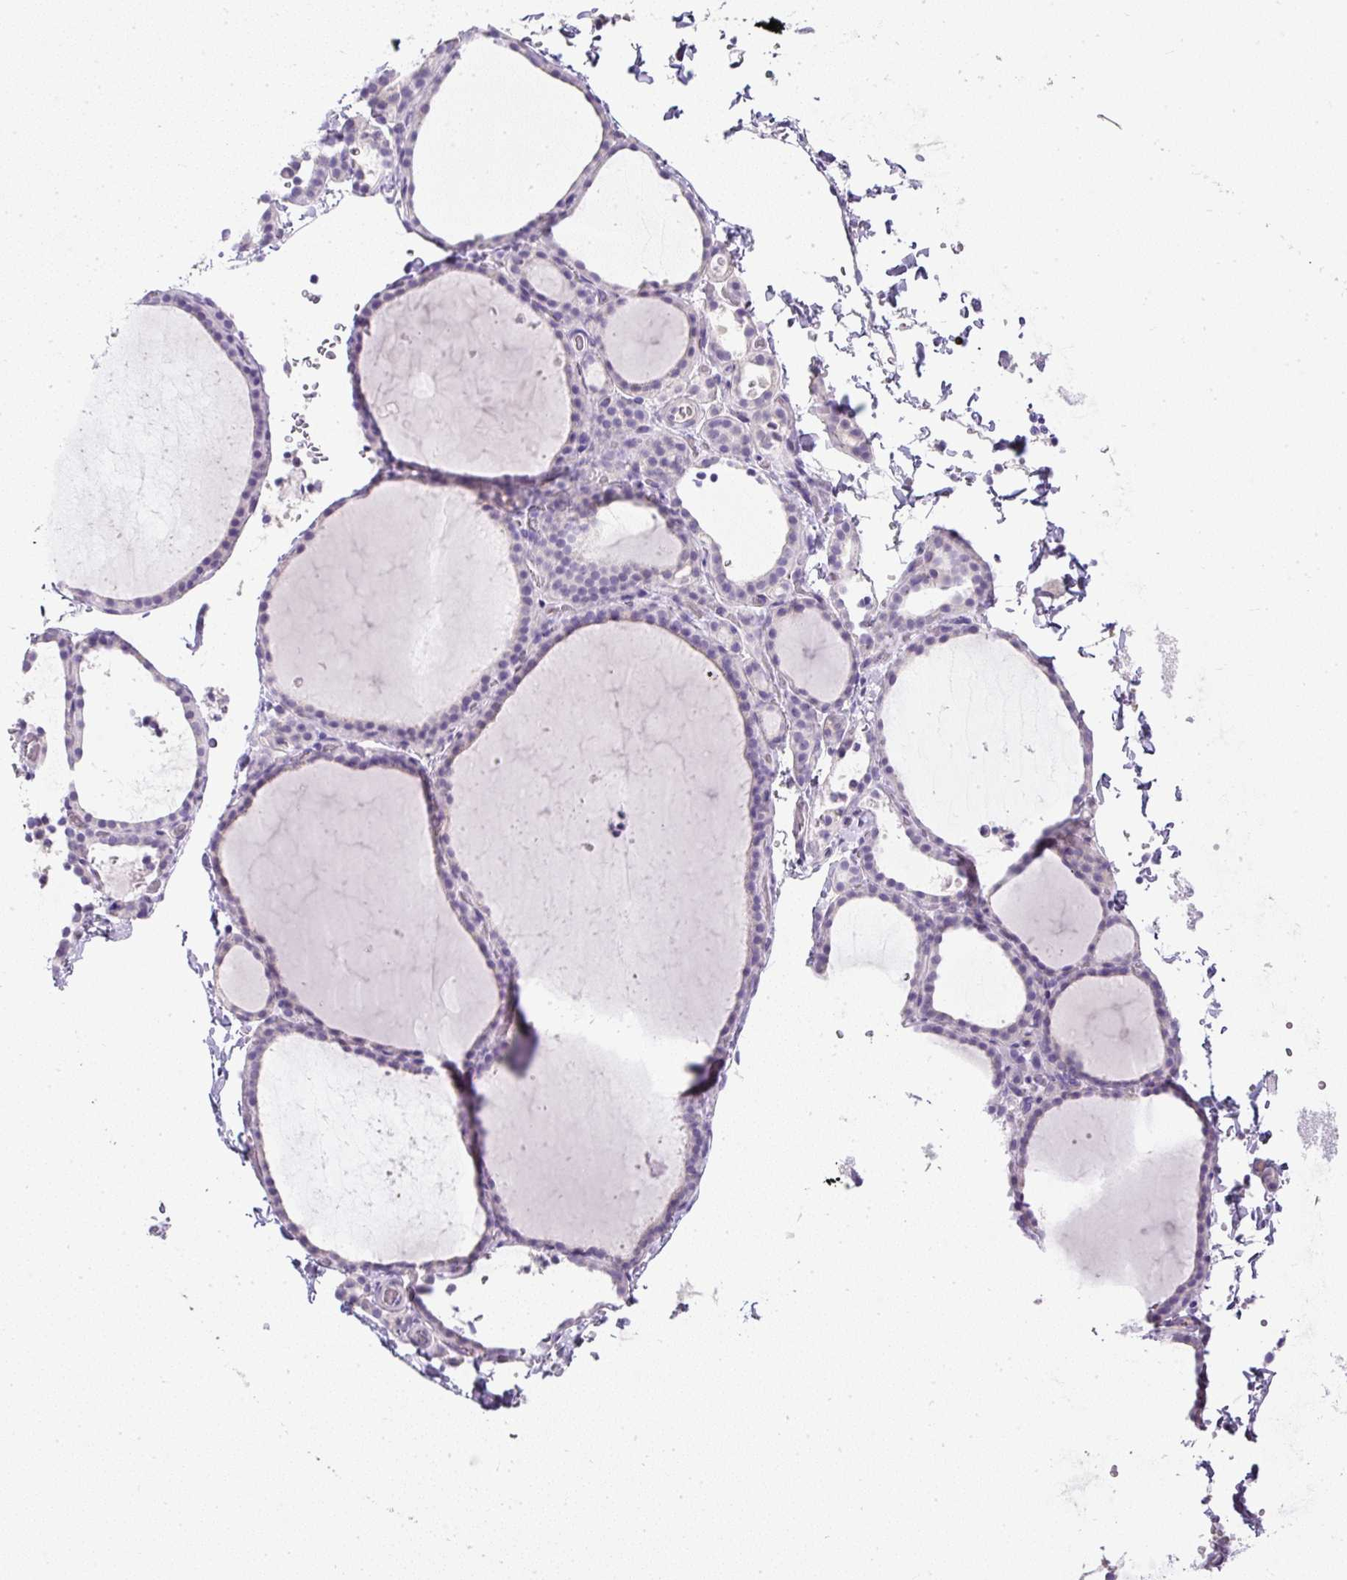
{"staining": {"intensity": "negative", "quantity": "none", "location": "none"}, "tissue": "thyroid gland", "cell_type": "Glandular cells", "image_type": "normal", "snomed": [{"axis": "morphology", "description": "Normal tissue, NOS"}, {"axis": "topography", "description": "Thyroid gland"}], "caption": "Glandular cells are negative for brown protein staining in benign thyroid gland. (Stains: DAB (3,3'-diaminobenzidine) immunohistochemistry (IHC) with hematoxylin counter stain, Microscopy: brightfield microscopy at high magnification).", "gene": "COL9A2", "patient": {"sex": "female", "age": 22}}